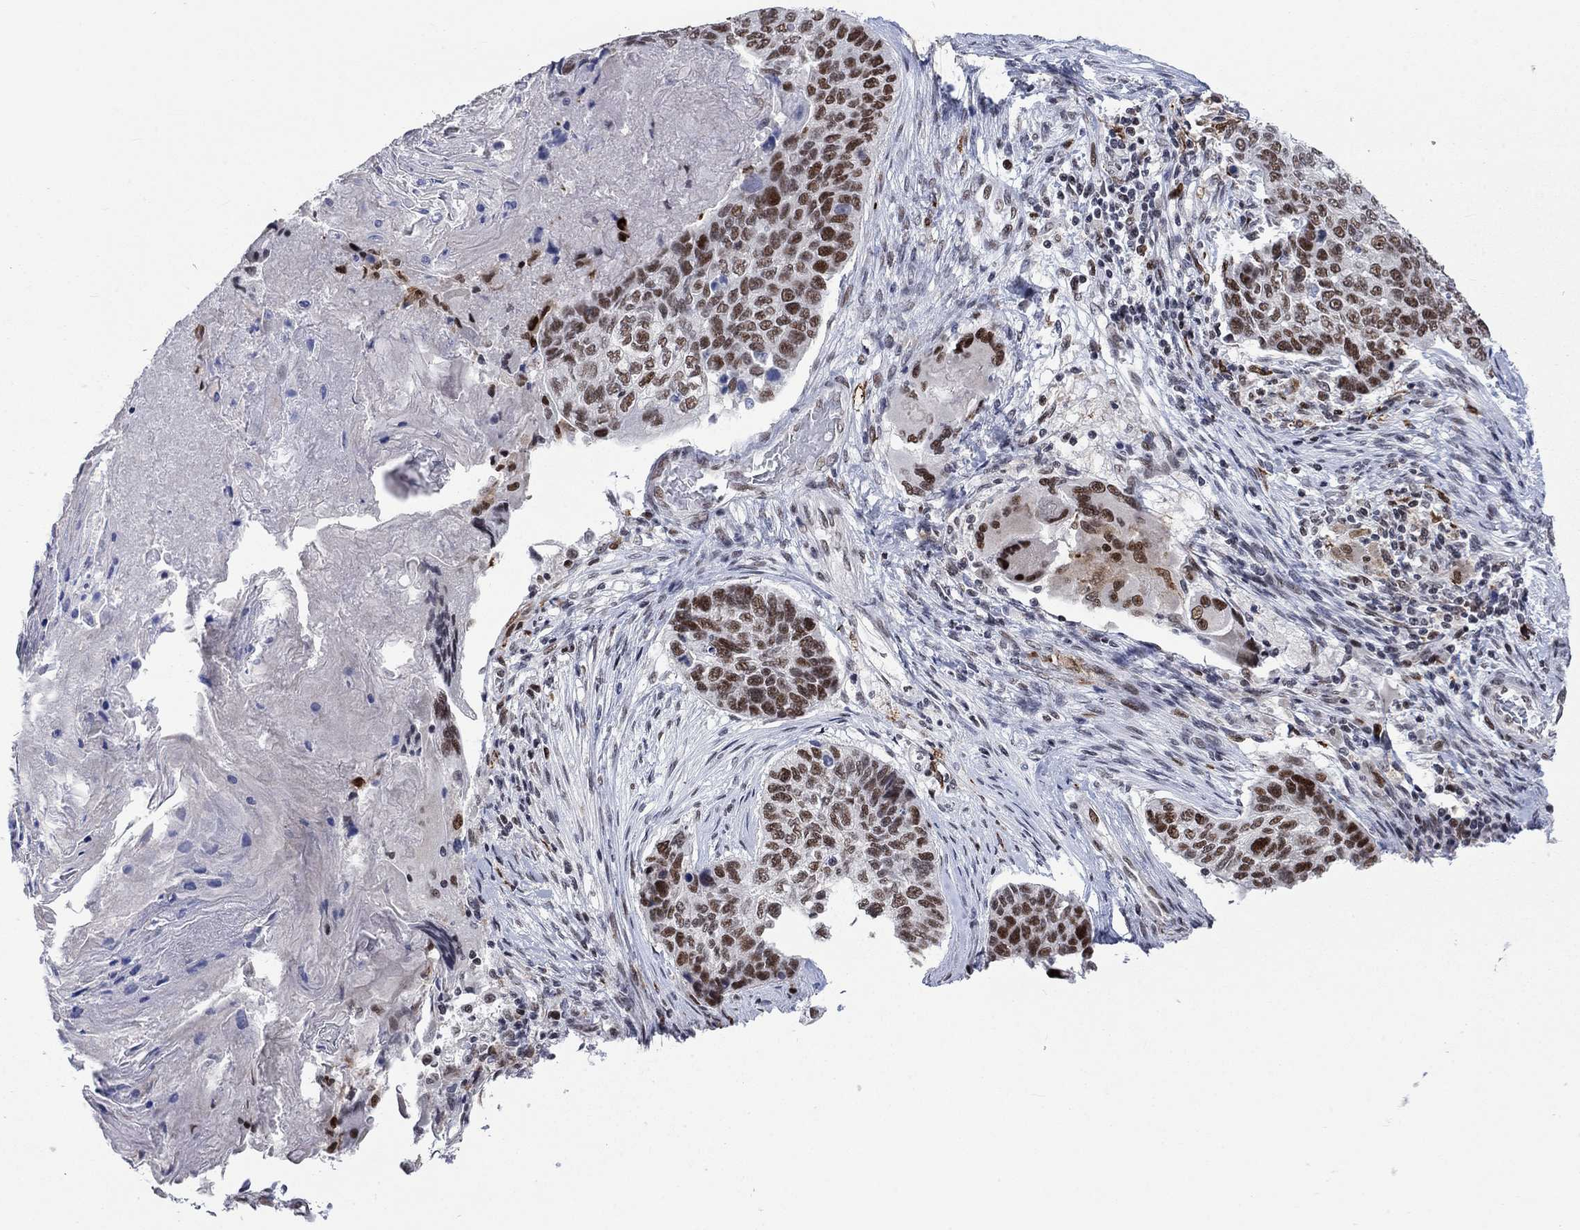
{"staining": {"intensity": "strong", "quantity": ">75%", "location": "nuclear"}, "tissue": "lung cancer", "cell_type": "Tumor cells", "image_type": "cancer", "snomed": [{"axis": "morphology", "description": "Squamous cell carcinoma, NOS"}, {"axis": "topography", "description": "Lung"}], "caption": "Protein staining of squamous cell carcinoma (lung) tissue exhibits strong nuclear positivity in approximately >75% of tumor cells.", "gene": "HCFC1", "patient": {"sex": "male", "age": 69}}